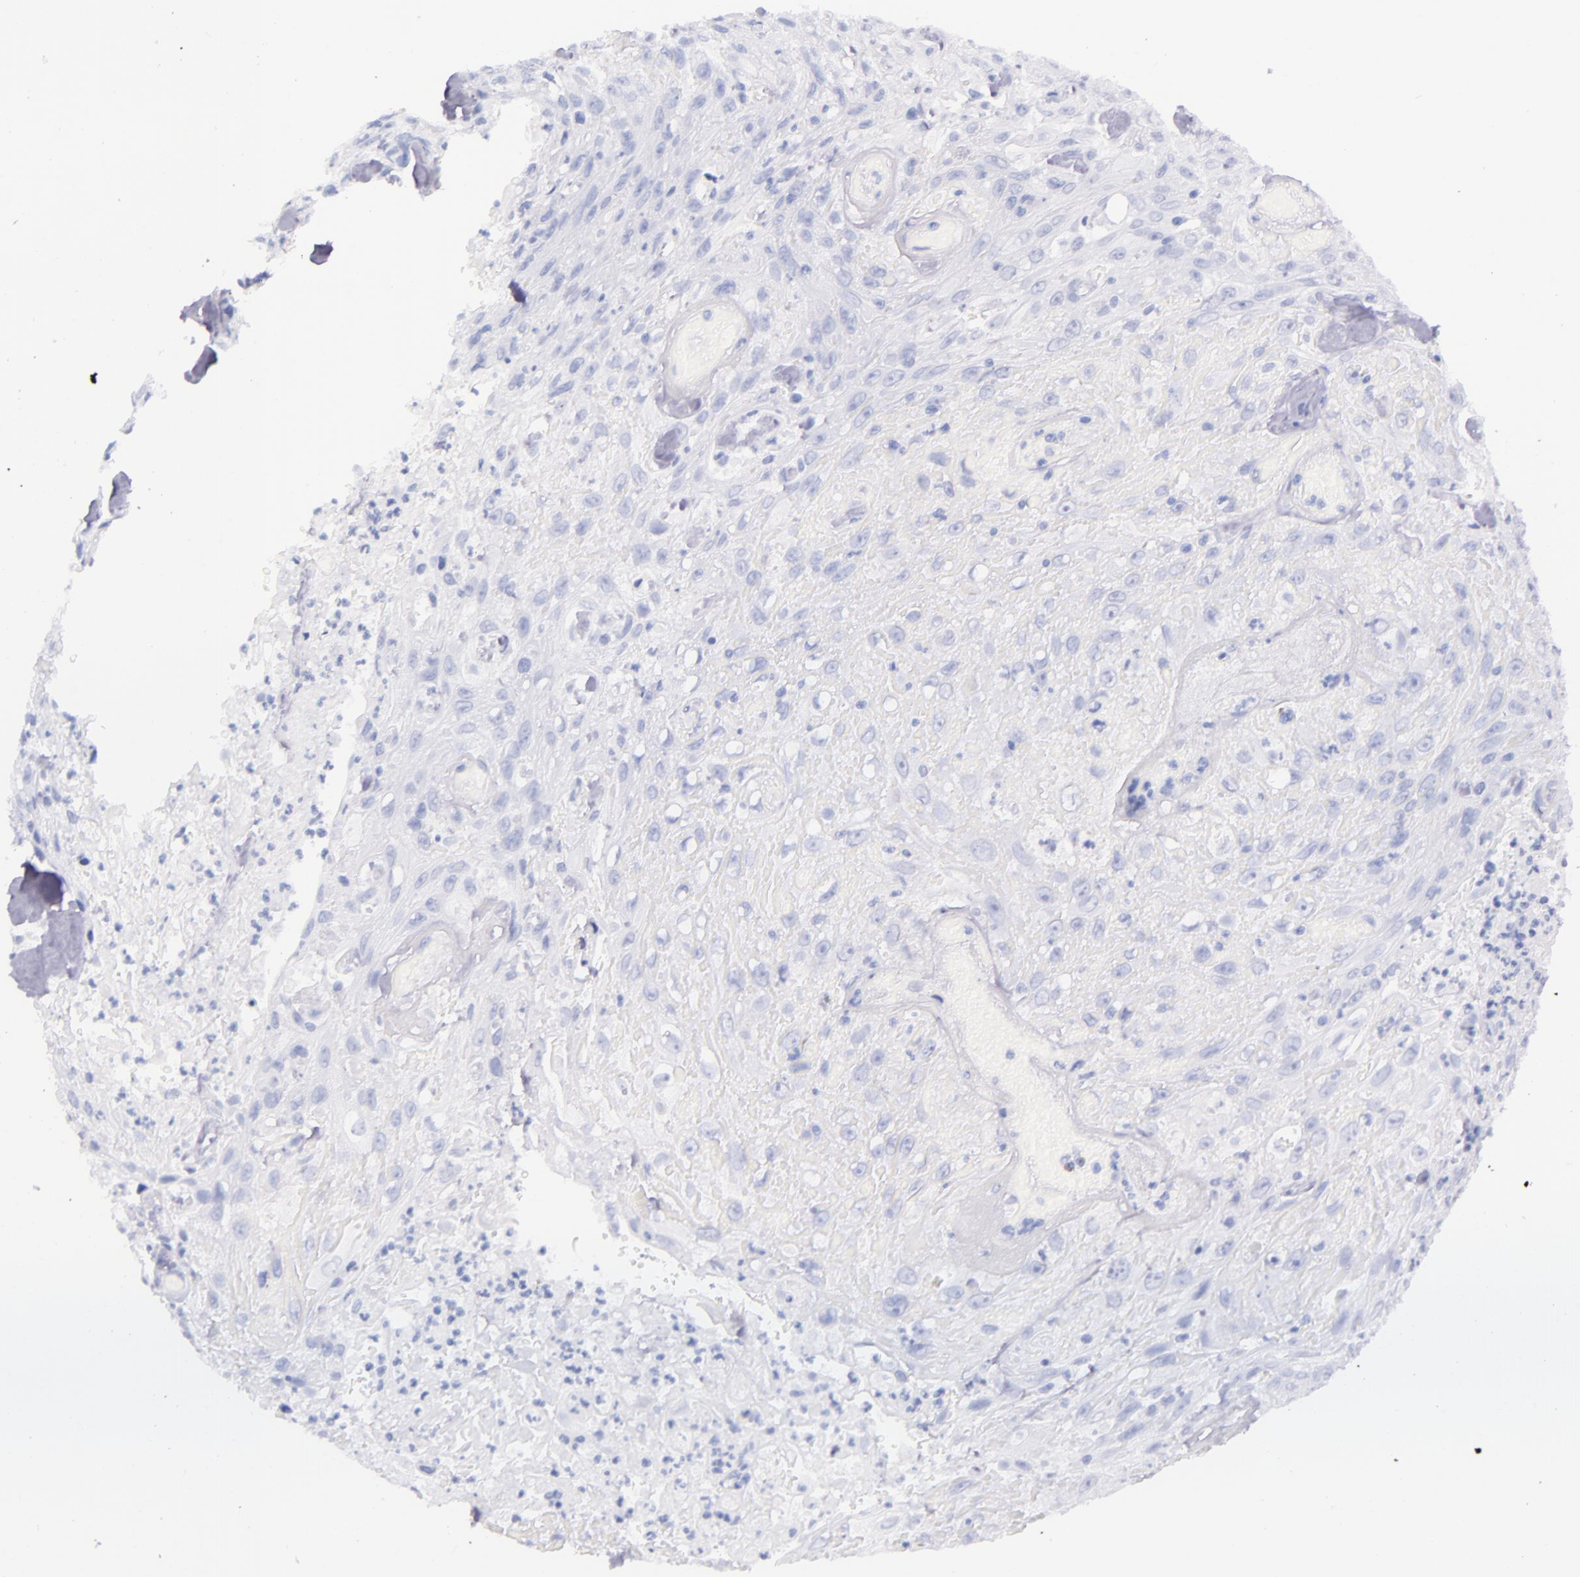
{"staining": {"intensity": "negative", "quantity": "none", "location": "none"}, "tissue": "urothelial cancer", "cell_type": "Tumor cells", "image_type": "cancer", "snomed": [{"axis": "morphology", "description": "Urothelial carcinoma, High grade"}, {"axis": "topography", "description": "Urinary bladder"}], "caption": "Protein analysis of urothelial carcinoma (high-grade) exhibits no significant staining in tumor cells.", "gene": "SFTPB", "patient": {"sex": "female", "age": 84}}